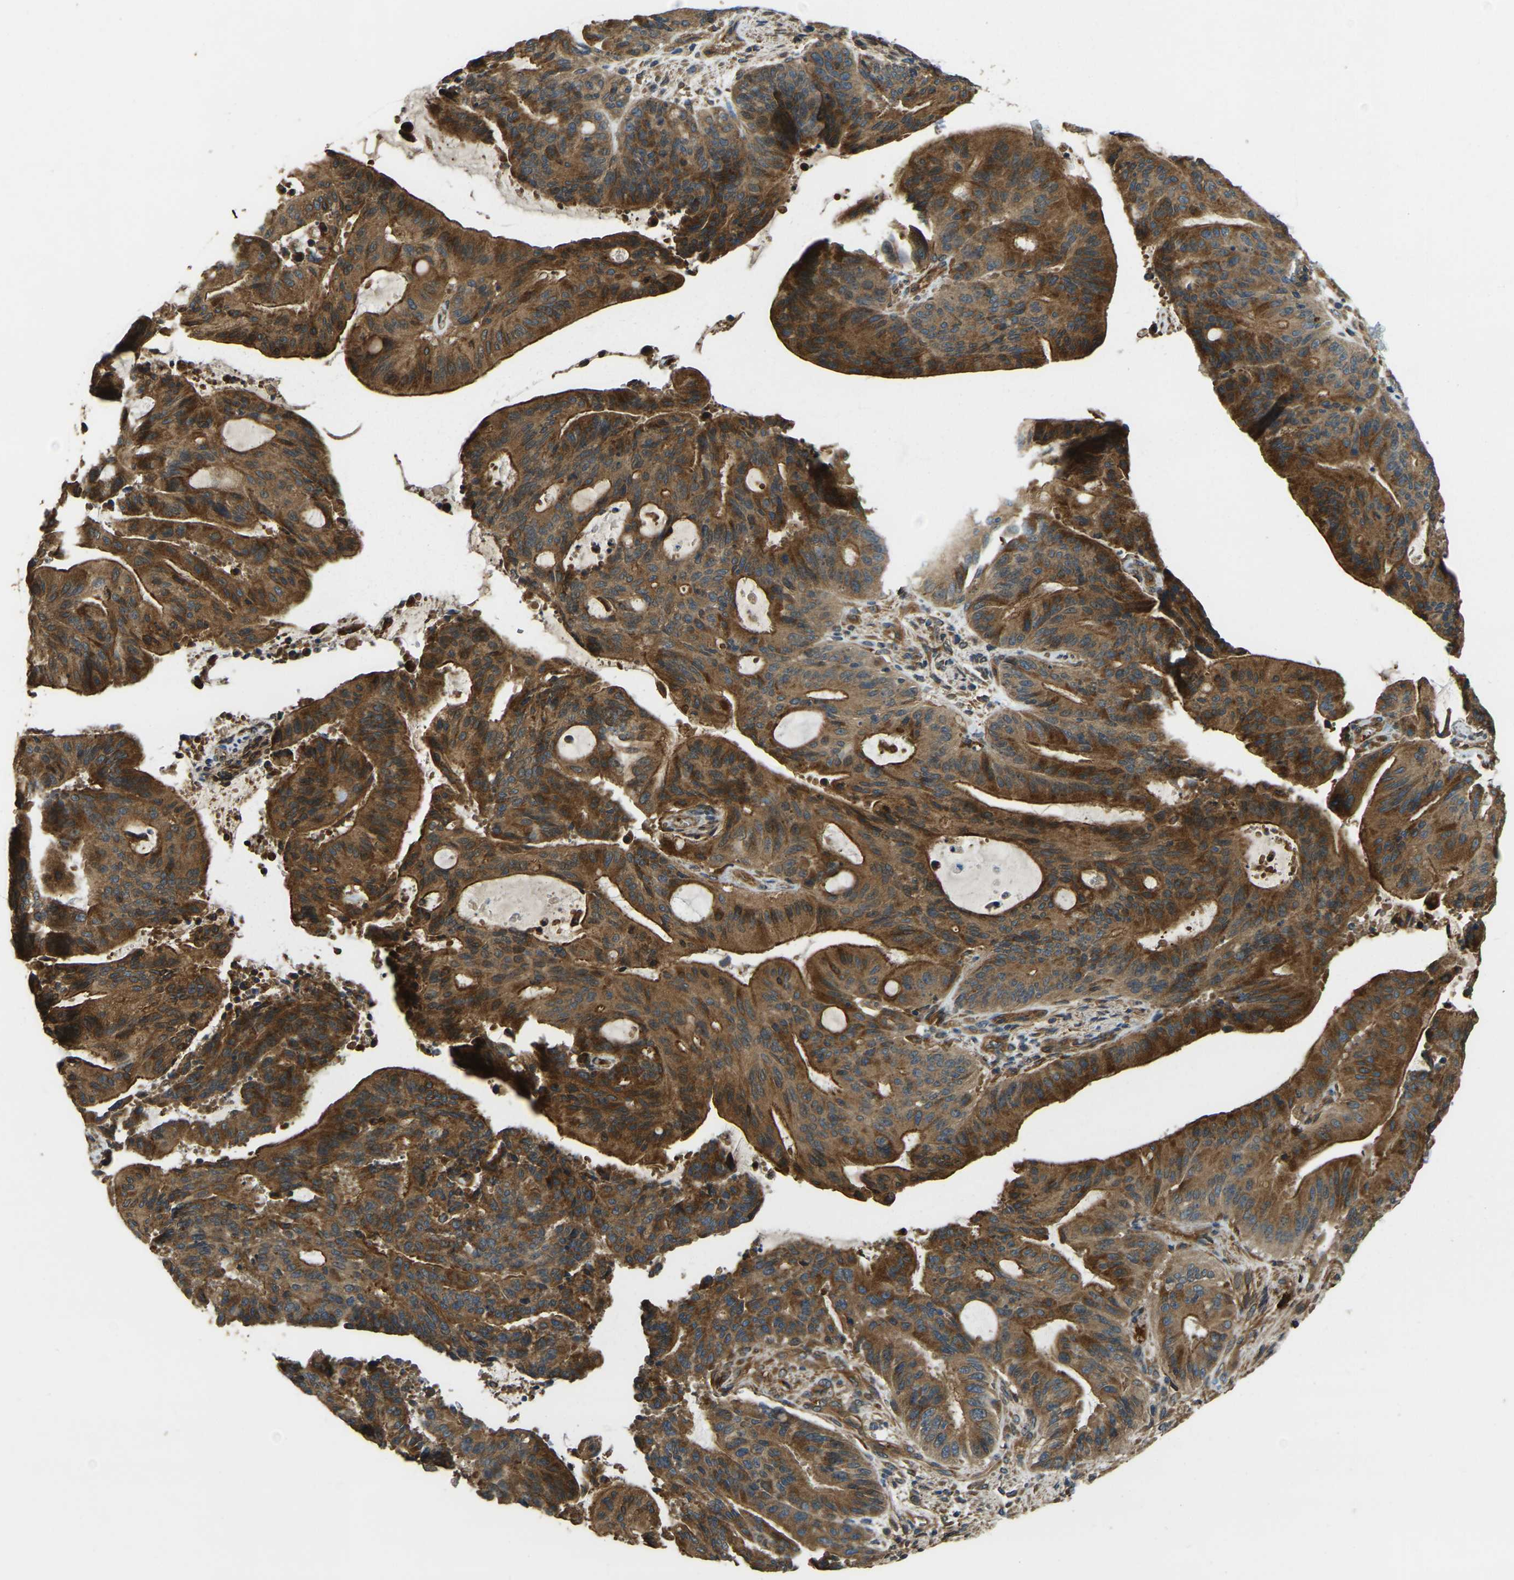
{"staining": {"intensity": "strong", "quantity": ">75%", "location": "cytoplasmic/membranous"}, "tissue": "liver cancer", "cell_type": "Tumor cells", "image_type": "cancer", "snomed": [{"axis": "morphology", "description": "Normal tissue, NOS"}, {"axis": "morphology", "description": "Cholangiocarcinoma"}, {"axis": "topography", "description": "Liver"}, {"axis": "topography", "description": "Peripheral nerve tissue"}], "caption": "Strong cytoplasmic/membranous protein staining is present in about >75% of tumor cells in liver cancer (cholangiocarcinoma). The staining is performed using DAB brown chromogen to label protein expression. The nuclei are counter-stained blue using hematoxylin.", "gene": "ERGIC1", "patient": {"sex": "female", "age": 73}}